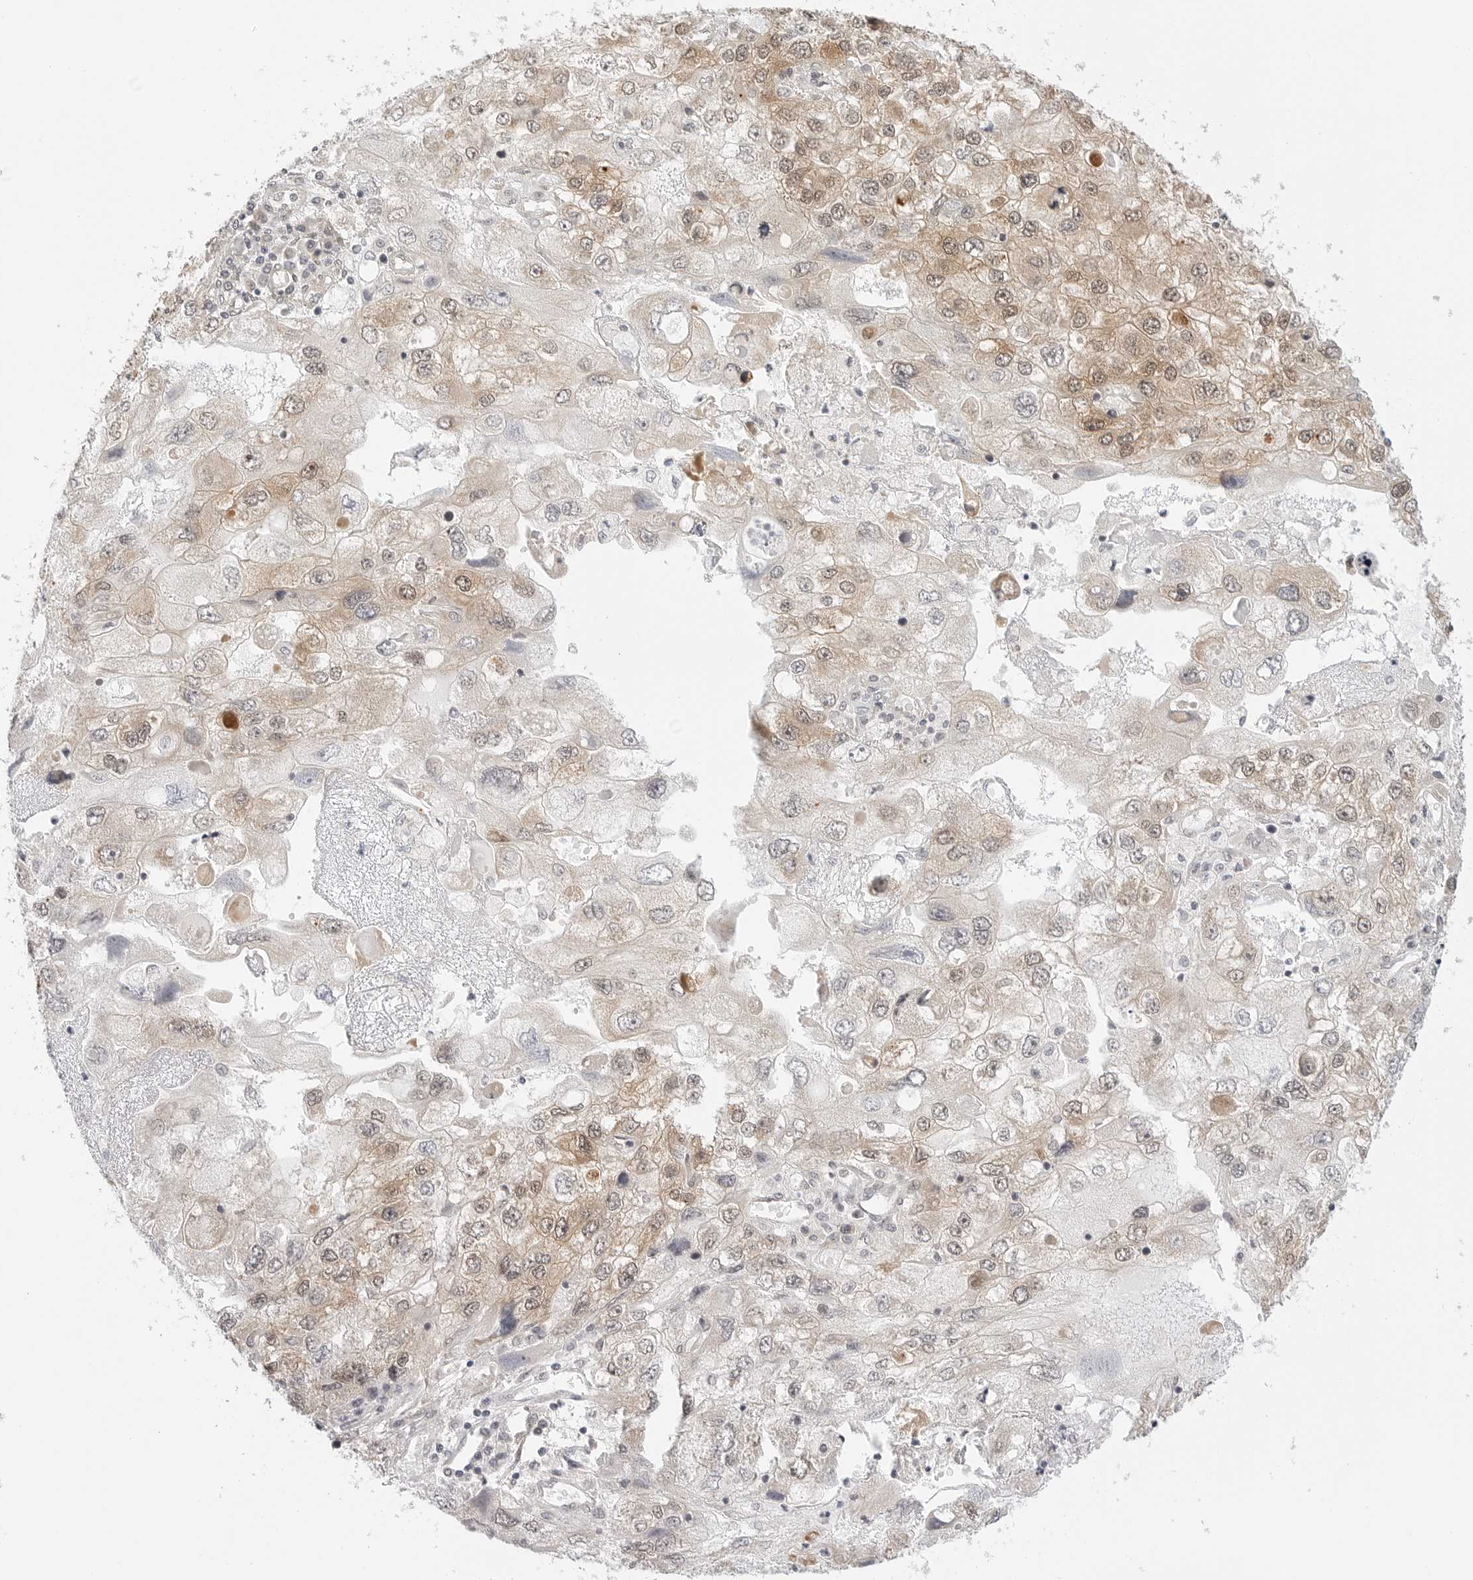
{"staining": {"intensity": "weak", "quantity": ">75%", "location": "cytoplasmic/membranous"}, "tissue": "endometrial cancer", "cell_type": "Tumor cells", "image_type": "cancer", "snomed": [{"axis": "morphology", "description": "Adenocarcinoma, NOS"}, {"axis": "topography", "description": "Endometrium"}], "caption": "An image of human endometrial cancer (adenocarcinoma) stained for a protein reveals weak cytoplasmic/membranous brown staining in tumor cells.", "gene": "TCP1", "patient": {"sex": "female", "age": 49}}